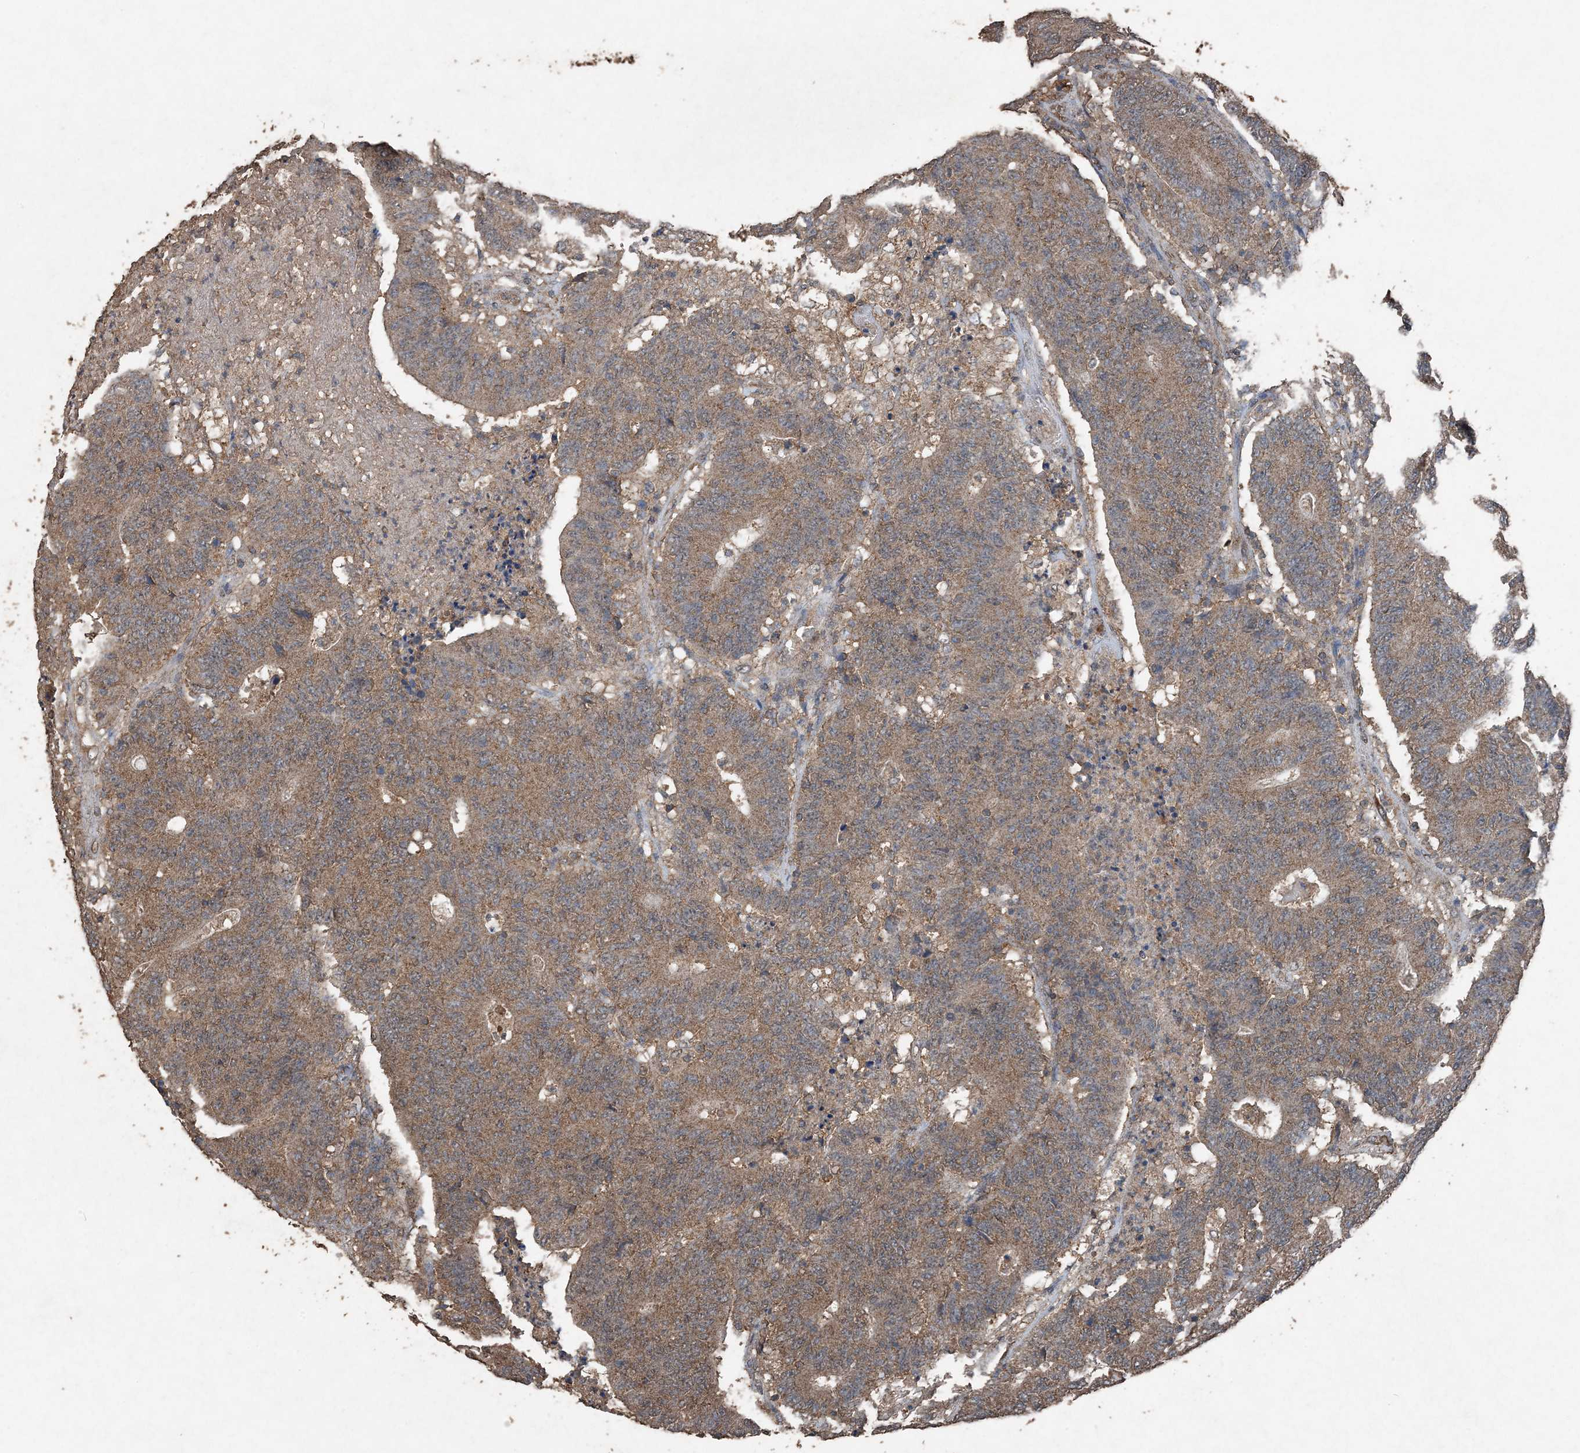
{"staining": {"intensity": "moderate", "quantity": ">75%", "location": "cytoplasmic/membranous"}, "tissue": "colorectal cancer", "cell_type": "Tumor cells", "image_type": "cancer", "snomed": [{"axis": "morphology", "description": "Normal tissue, NOS"}, {"axis": "morphology", "description": "Adenocarcinoma, NOS"}, {"axis": "topography", "description": "Colon"}], "caption": "High-magnification brightfield microscopy of colorectal cancer stained with DAB (brown) and counterstained with hematoxylin (blue). tumor cells exhibit moderate cytoplasmic/membranous expression is appreciated in about>75% of cells.", "gene": "FCN3", "patient": {"sex": "female", "age": 75}}